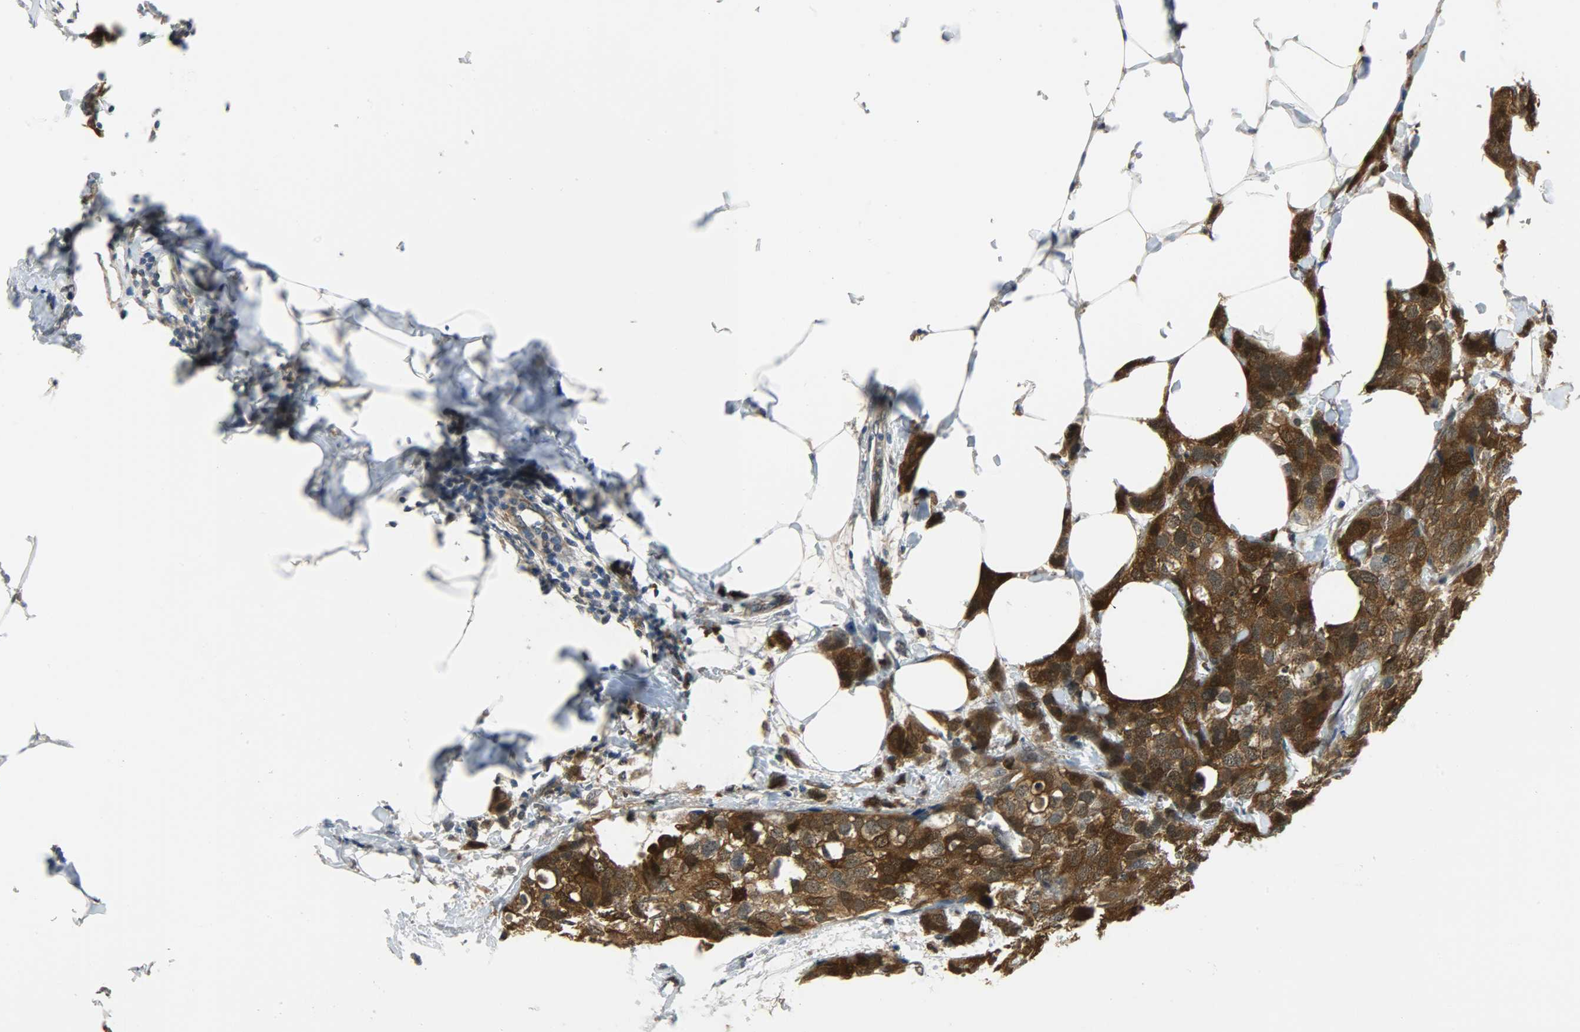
{"staining": {"intensity": "strong", "quantity": ">75%", "location": "cytoplasmic/membranous,nuclear"}, "tissue": "breast cancer", "cell_type": "Tumor cells", "image_type": "cancer", "snomed": [{"axis": "morphology", "description": "Normal tissue, NOS"}, {"axis": "morphology", "description": "Duct carcinoma"}, {"axis": "topography", "description": "Breast"}], "caption": "Breast cancer stained with DAB immunohistochemistry (IHC) shows high levels of strong cytoplasmic/membranous and nuclear staining in approximately >75% of tumor cells. The staining was performed using DAB (3,3'-diaminobenzidine) to visualize the protein expression in brown, while the nuclei were stained in blue with hematoxylin (Magnification: 20x).", "gene": "EIF4EBP1", "patient": {"sex": "female", "age": 50}}